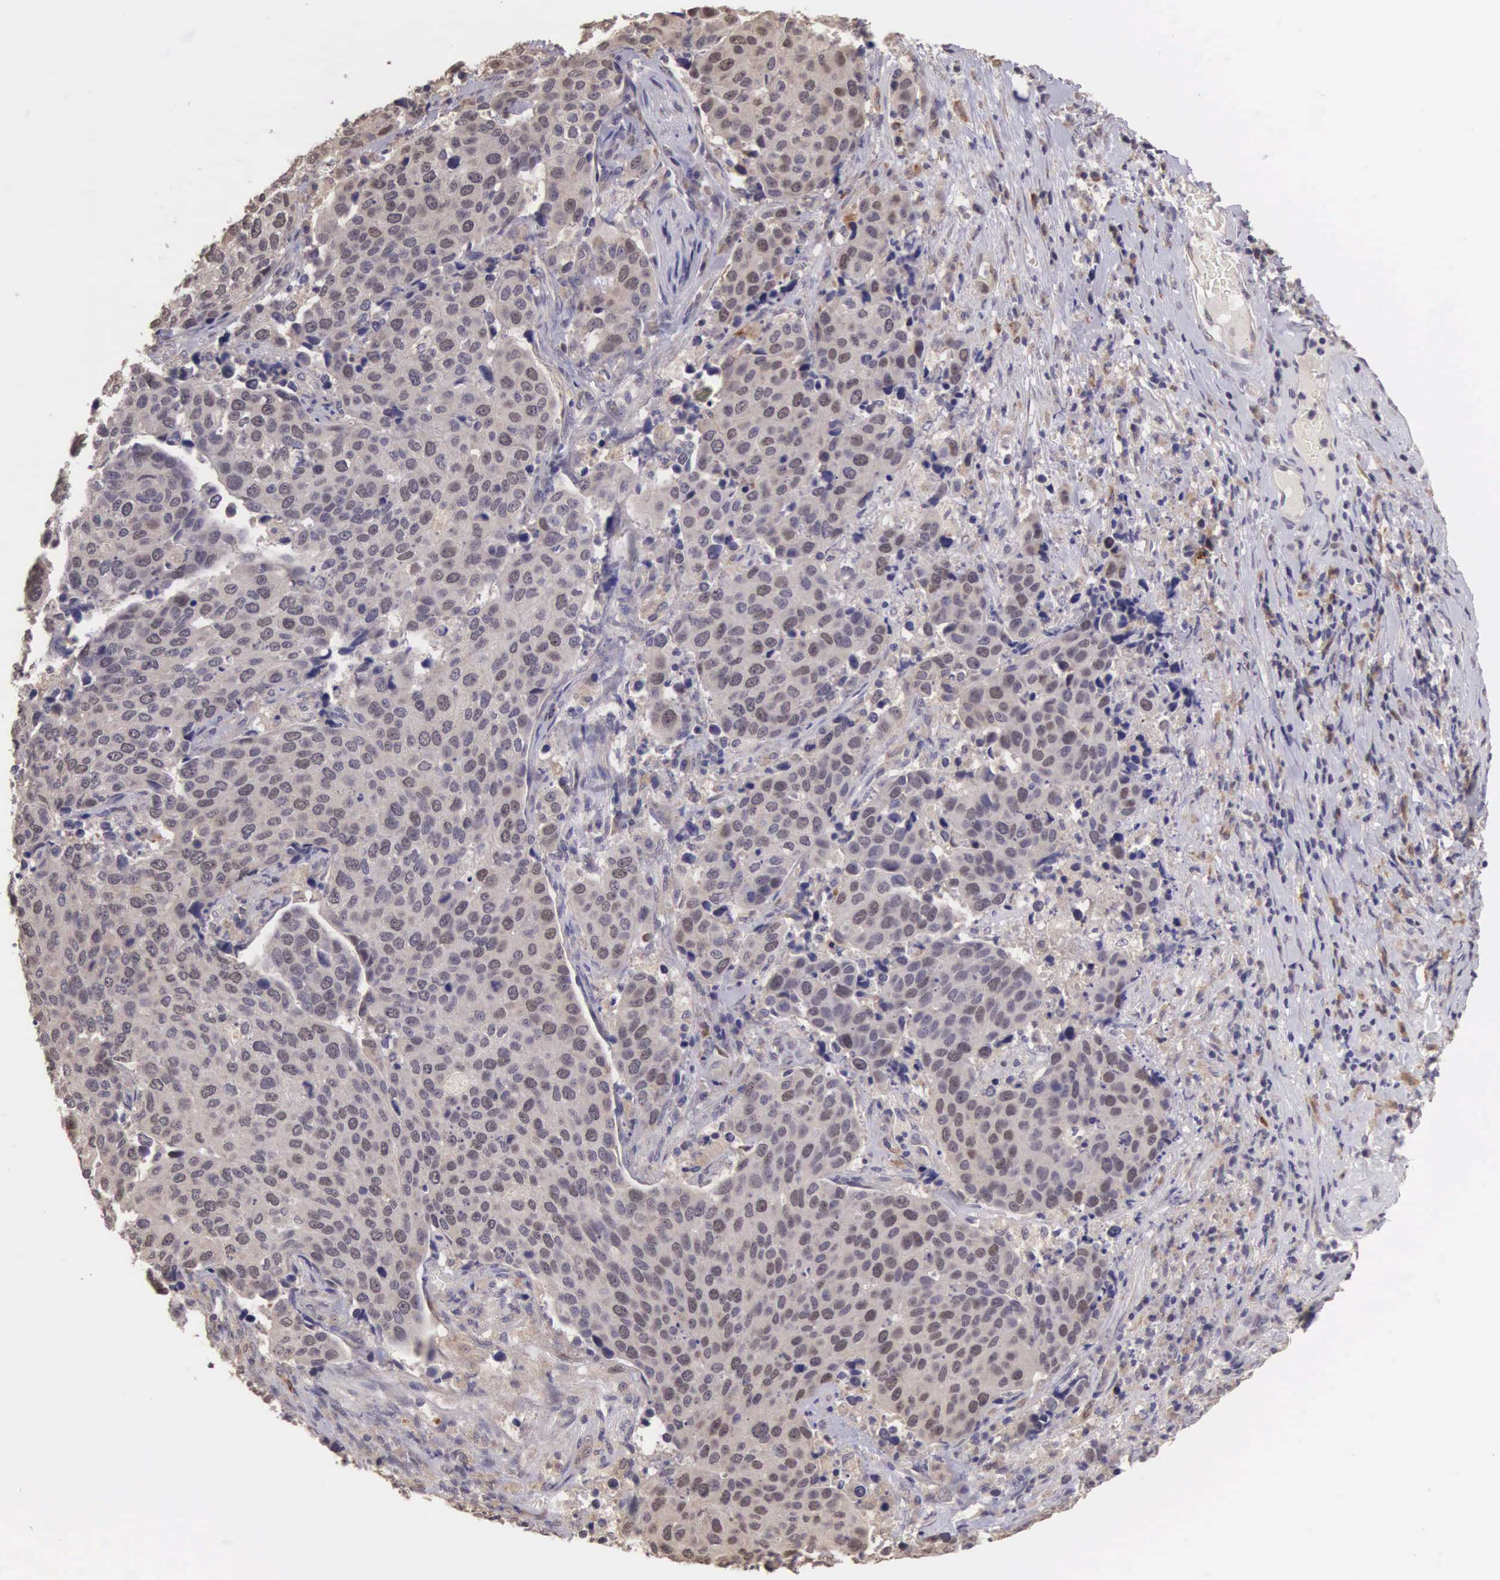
{"staining": {"intensity": "weak", "quantity": ">75%", "location": "cytoplasmic/membranous,nuclear"}, "tissue": "cervical cancer", "cell_type": "Tumor cells", "image_type": "cancer", "snomed": [{"axis": "morphology", "description": "Squamous cell carcinoma, NOS"}, {"axis": "topography", "description": "Cervix"}], "caption": "Cervical cancer was stained to show a protein in brown. There is low levels of weak cytoplasmic/membranous and nuclear staining in approximately >75% of tumor cells. (DAB = brown stain, brightfield microscopy at high magnification).", "gene": "CDC45", "patient": {"sex": "female", "age": 54}}